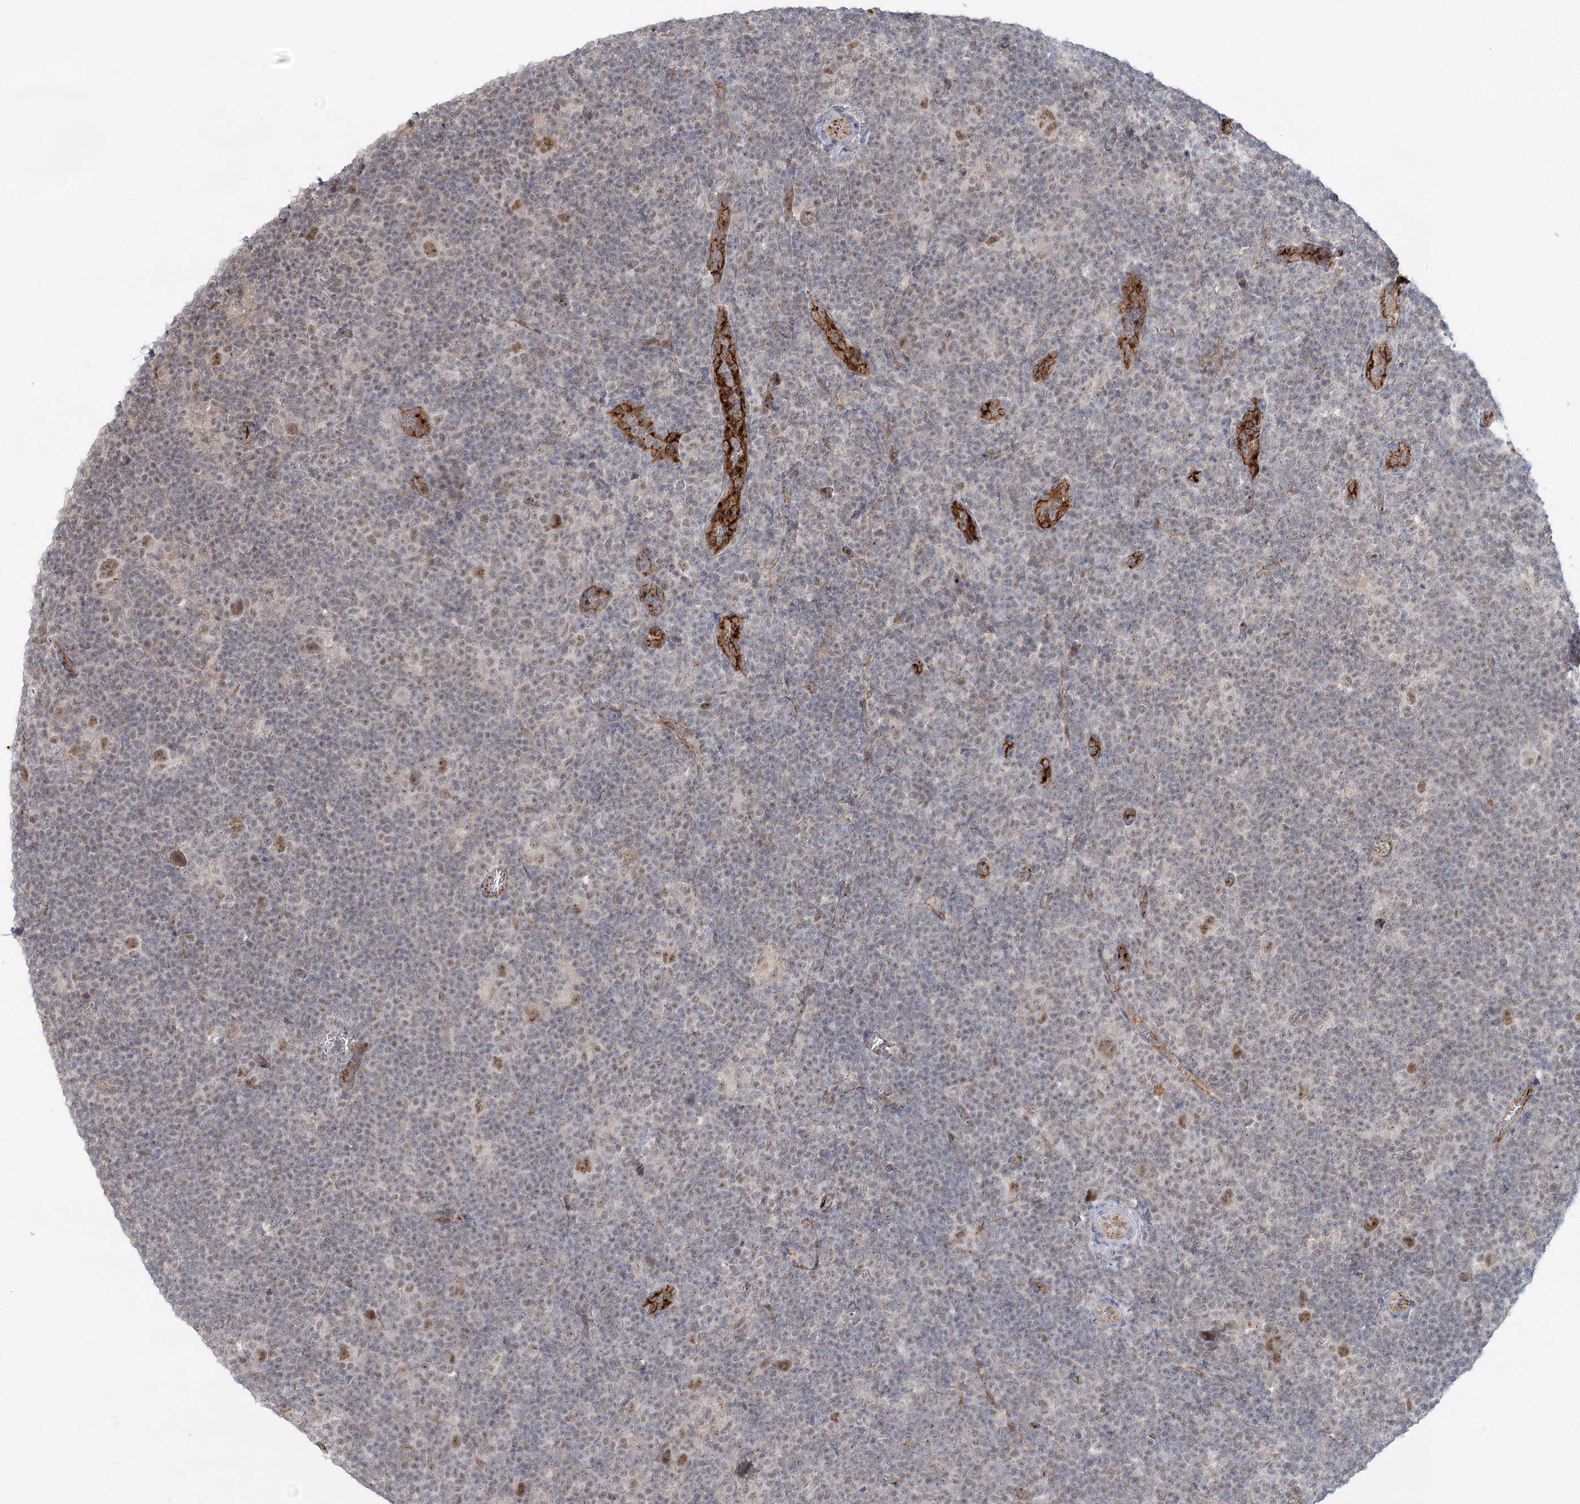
{"staining": {"intensity": "moderate", "quantity": ">75%", "location": "nuclear"}, "tissue": "lymphoma", "cell_type": "Tumor cells", "image_type": "cancer", "snomed": [{"axis": "morphology", "description": "Hodgkin's disease, NOS"}, {"axis": "topography", "description": "Lymph node"}], "caption": "Immunohistochemistry (IHC) (DAB (3,3'-diaminobenzidine)) staining of human lymphoma exhibits moderate nuclear protein positivity in about >75% of tumor cells. Using DAB (brown) and hematoxylin (blue) stains, captured at high magnification using brightfield microscopy.", "gene": "KBTBD4", "patient": {"sex": "female", "age": 57}}